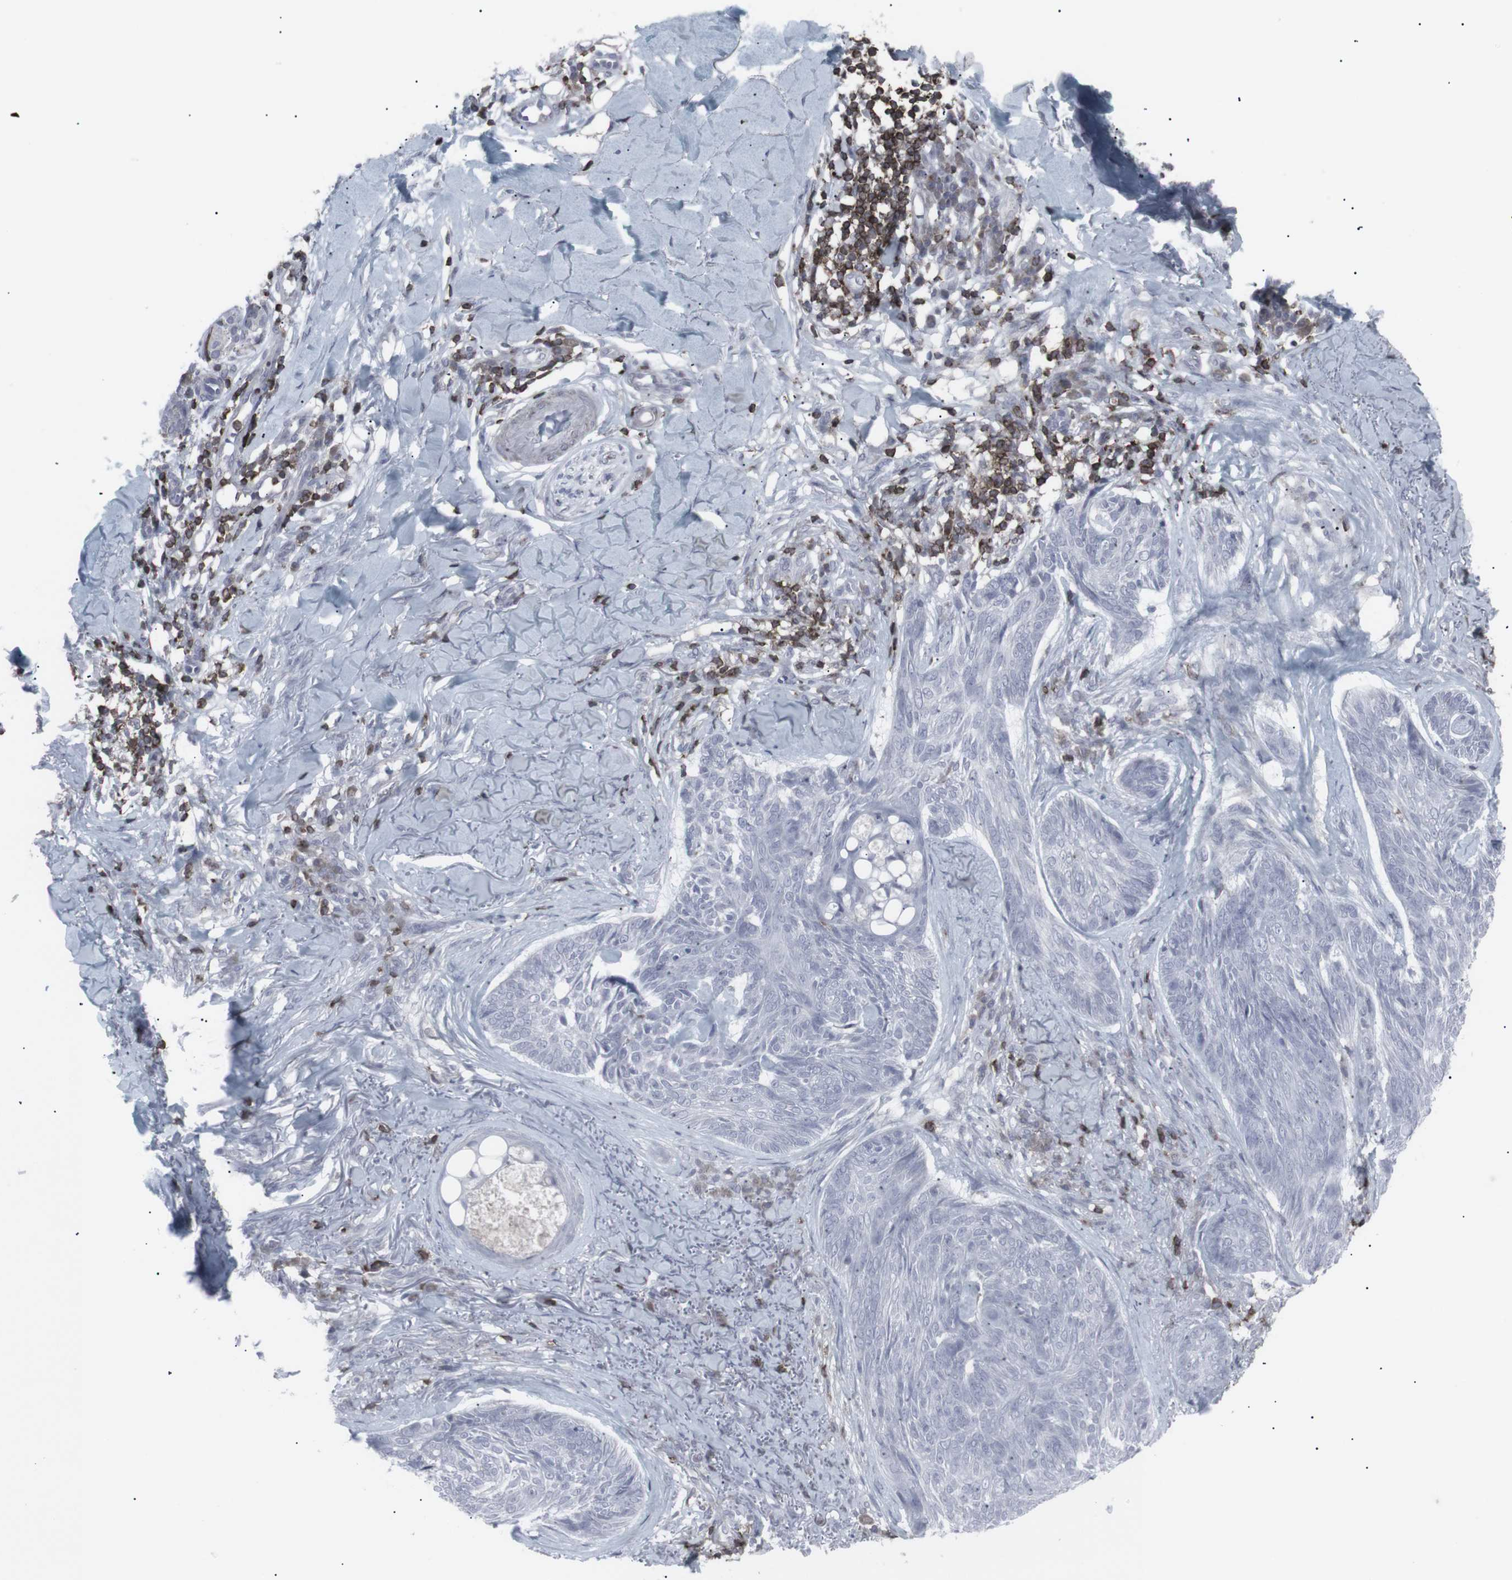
{"staining": {"intensity": "negative", "quantity": "none", "location": "none"}, "tissue": "skin cancer", "cell_type": "Tumor cells", "image_type": "cancer", "snomed": [{"axis": "morphology", "description": "Basal cell carcinoma"}, {"axis": "topography", "description": "Skin"}], "caption": "Tumor cells are negative for brown protein staining in basal cell carcinoma (skin). (DAB (3,3'-diaminobenzidine) immunohistochemistry (IHC) with hematoxylin counter stain).", "gene": "APOBEC2", "patient": {"sex": "male", "age": 43}}